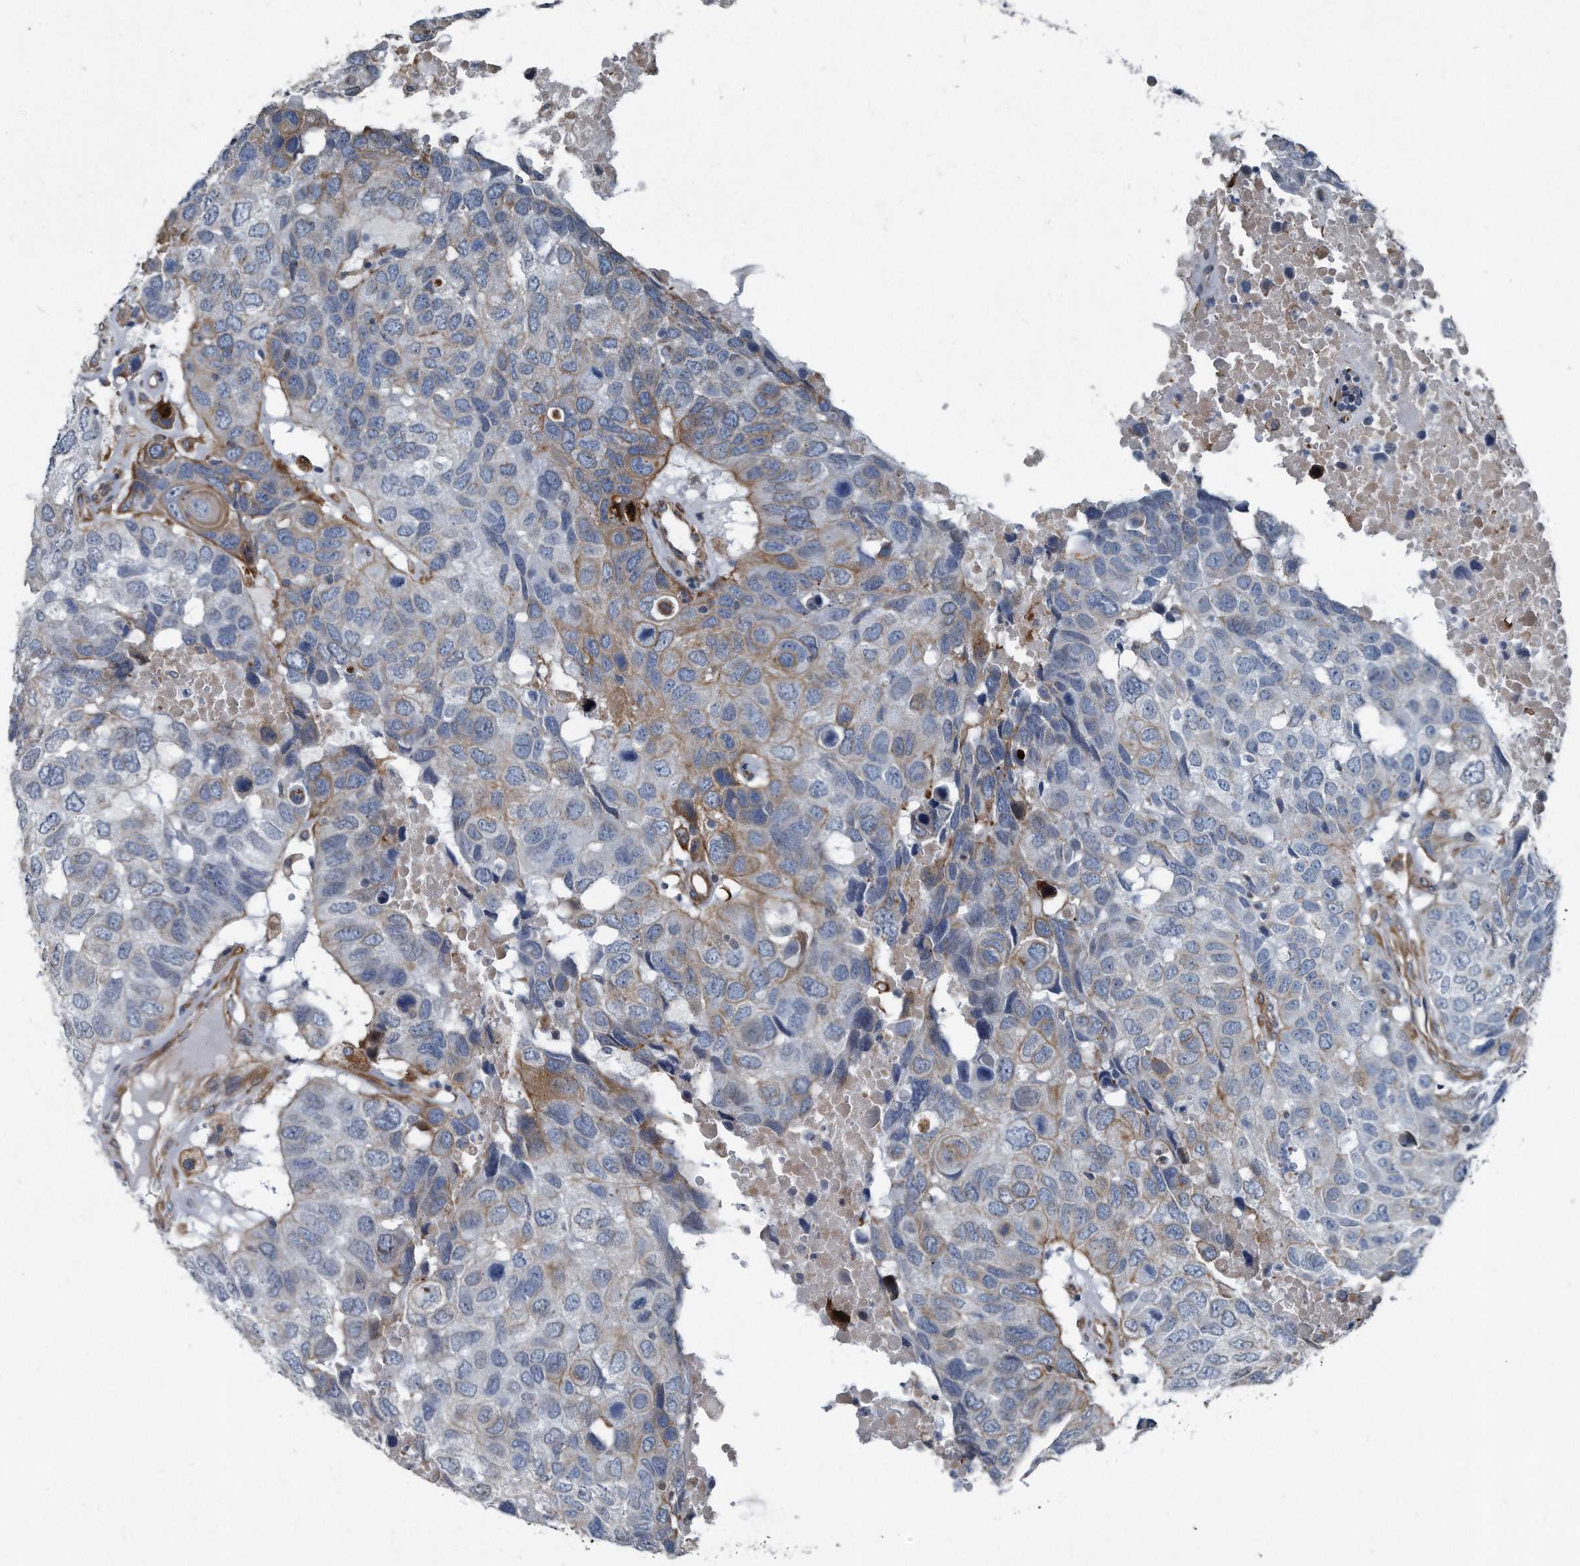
{"staining": {"intensity": "moderate", "quantity": "<25%", "location": "cytoplasmic/membranous"}, "tissue": "head and neck cancer", "cell_type": "Tumor cells", "image_type": "cancer", "snomed": [{"axis": "morphology", "description": "Squamous cell carcinoma, NOS"}, {"axis": "topography", "description": "Head-Neck"}], "caption": "Immunohistochemical staining of head and neck cancer displays low levels of moderate cytoplasmic/membranous staining in approximately <25% of tumor cells.", "gene": "PLEC", "patient": {"sex": "male", "age": 66}}